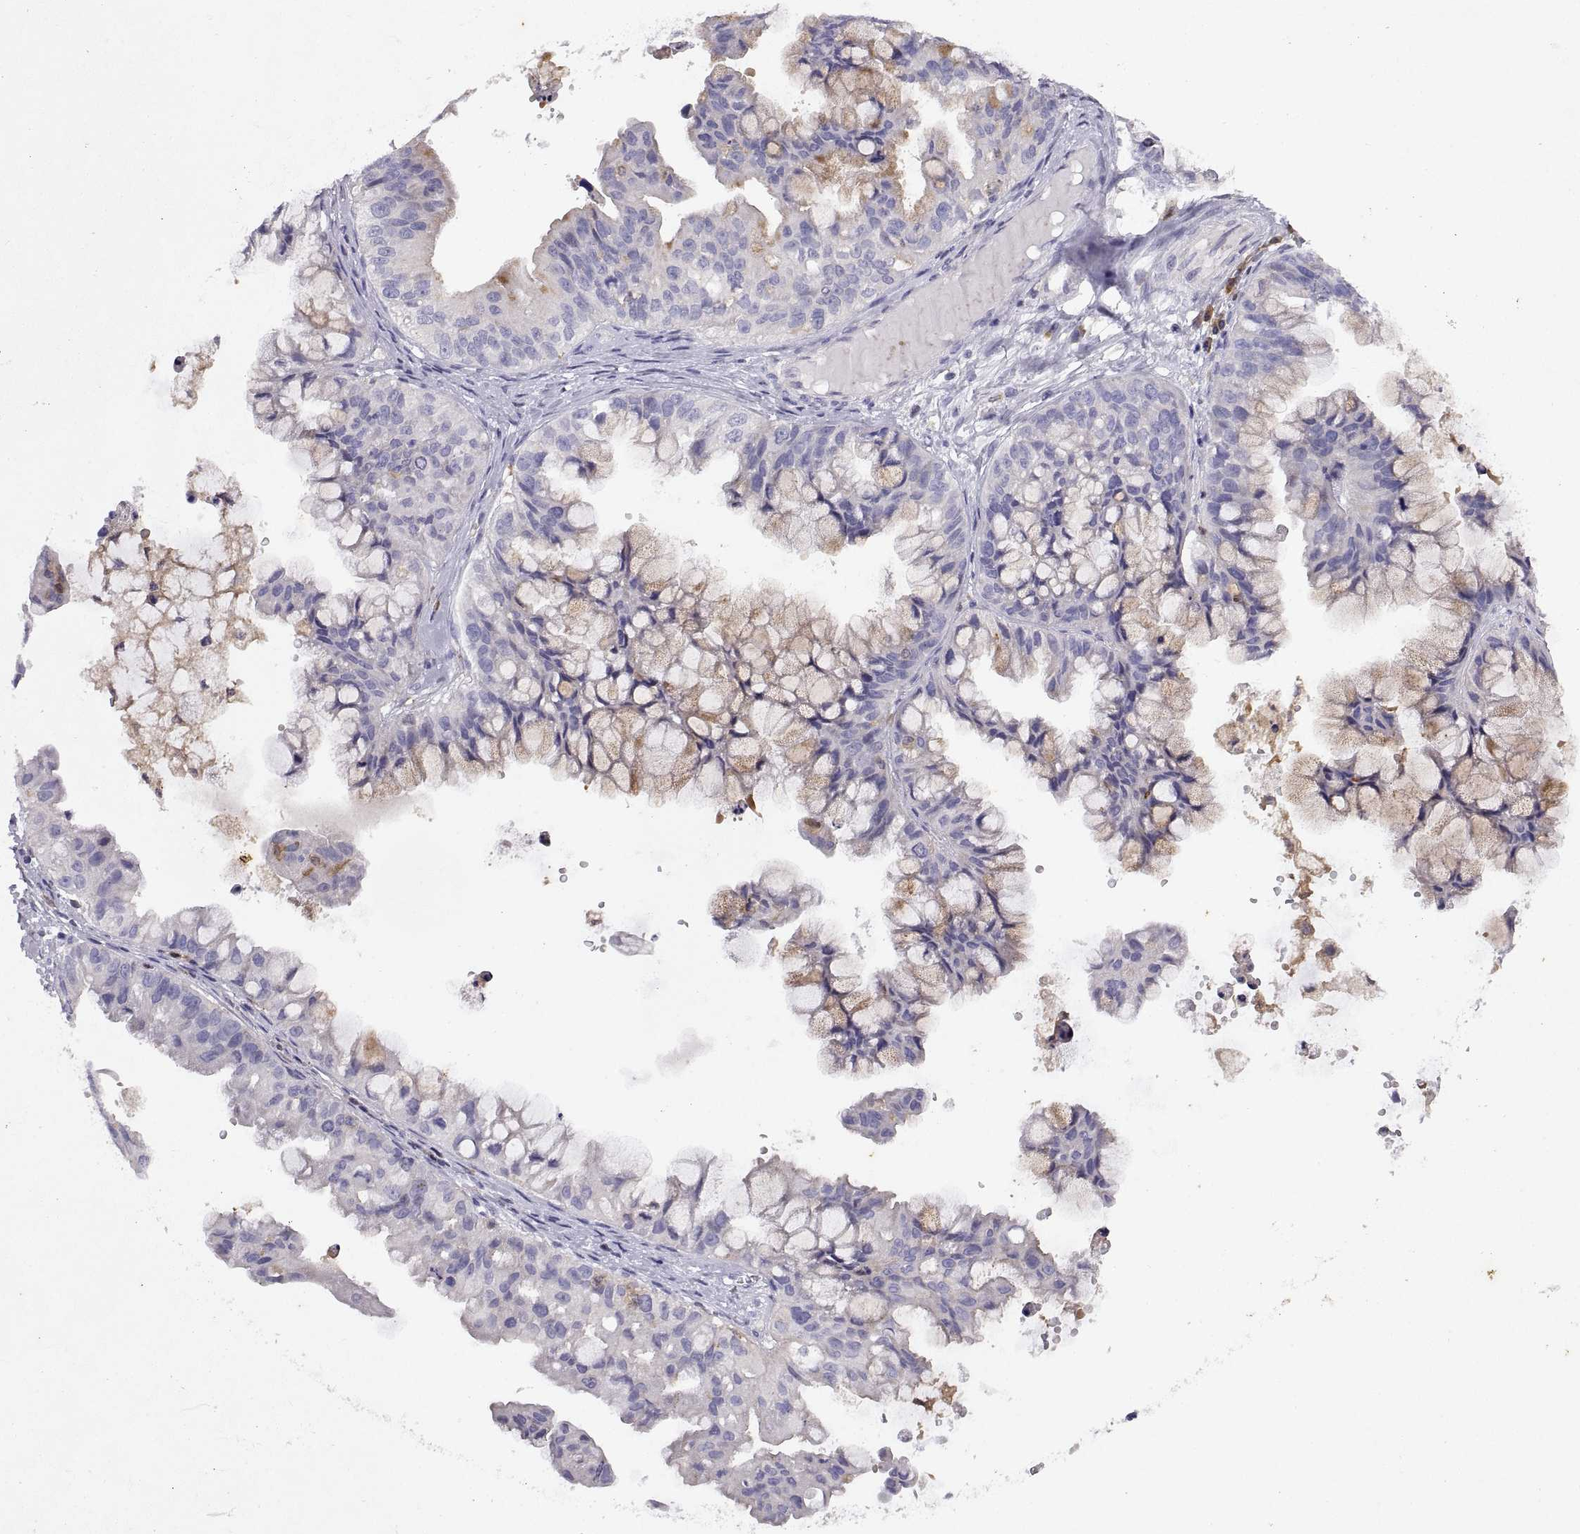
{"staining": {"intensity": "negative", "quantity": "none", "location": "none"}, "tissue": "ovarian cancer", "cell_type": "Tumor cells", "image_type": "cancer", "snomed": [{"axis": "morphology", "description": "Cystadenocarcinoma, mucinous, NOS"}, {"axis": "topography", "description": "Ovary"}], "caption": "Immunohistochemistry (IHC) photomicrograph of neoplastic tissue: ovarian mucinous cystadenocarcinoma stained with DAB (3,3'-diaminobenzidine) demonstrates no significant protein expression in tumor cells.", "gene": "DOK3", "patient": {"sex": "female", "age": 76}}